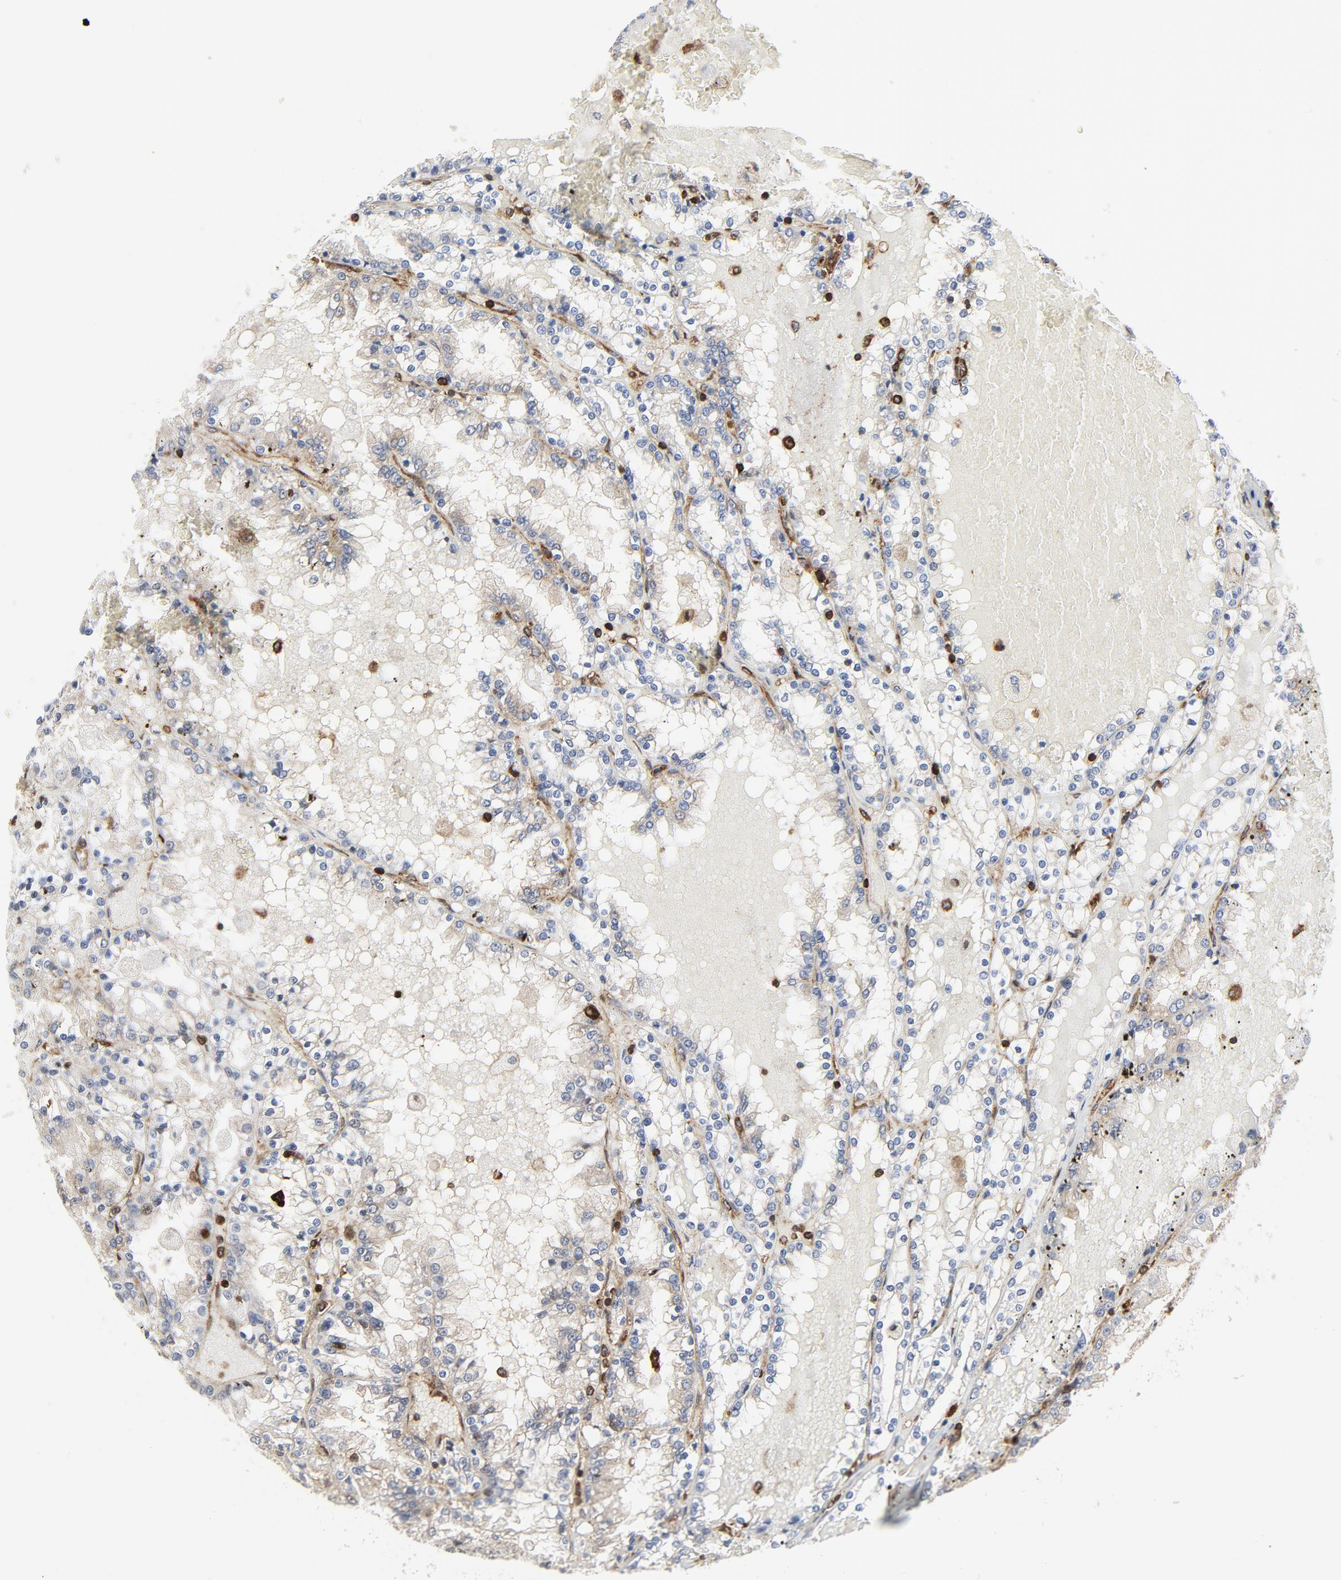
{"staining": {"intensity": "weak", "quantity": "25%-75%", "location": "cytoplasmic/membranous"}, "tissue": "renal cancer", "cell_type": "Tumor cells", "image_type": "cancer", "snomed": [{"axis": "morphology", "description": "Adenocarcinoma, NOS"}, {"axis": "topography", "description": "Kidney"}], "caption": "Renal cancer (adenocarcinoma) stained with a protein marker exhibits weak staining in tumor cells.", "gene": "YES1", "patient": {"sex": "female", "age": 56}}